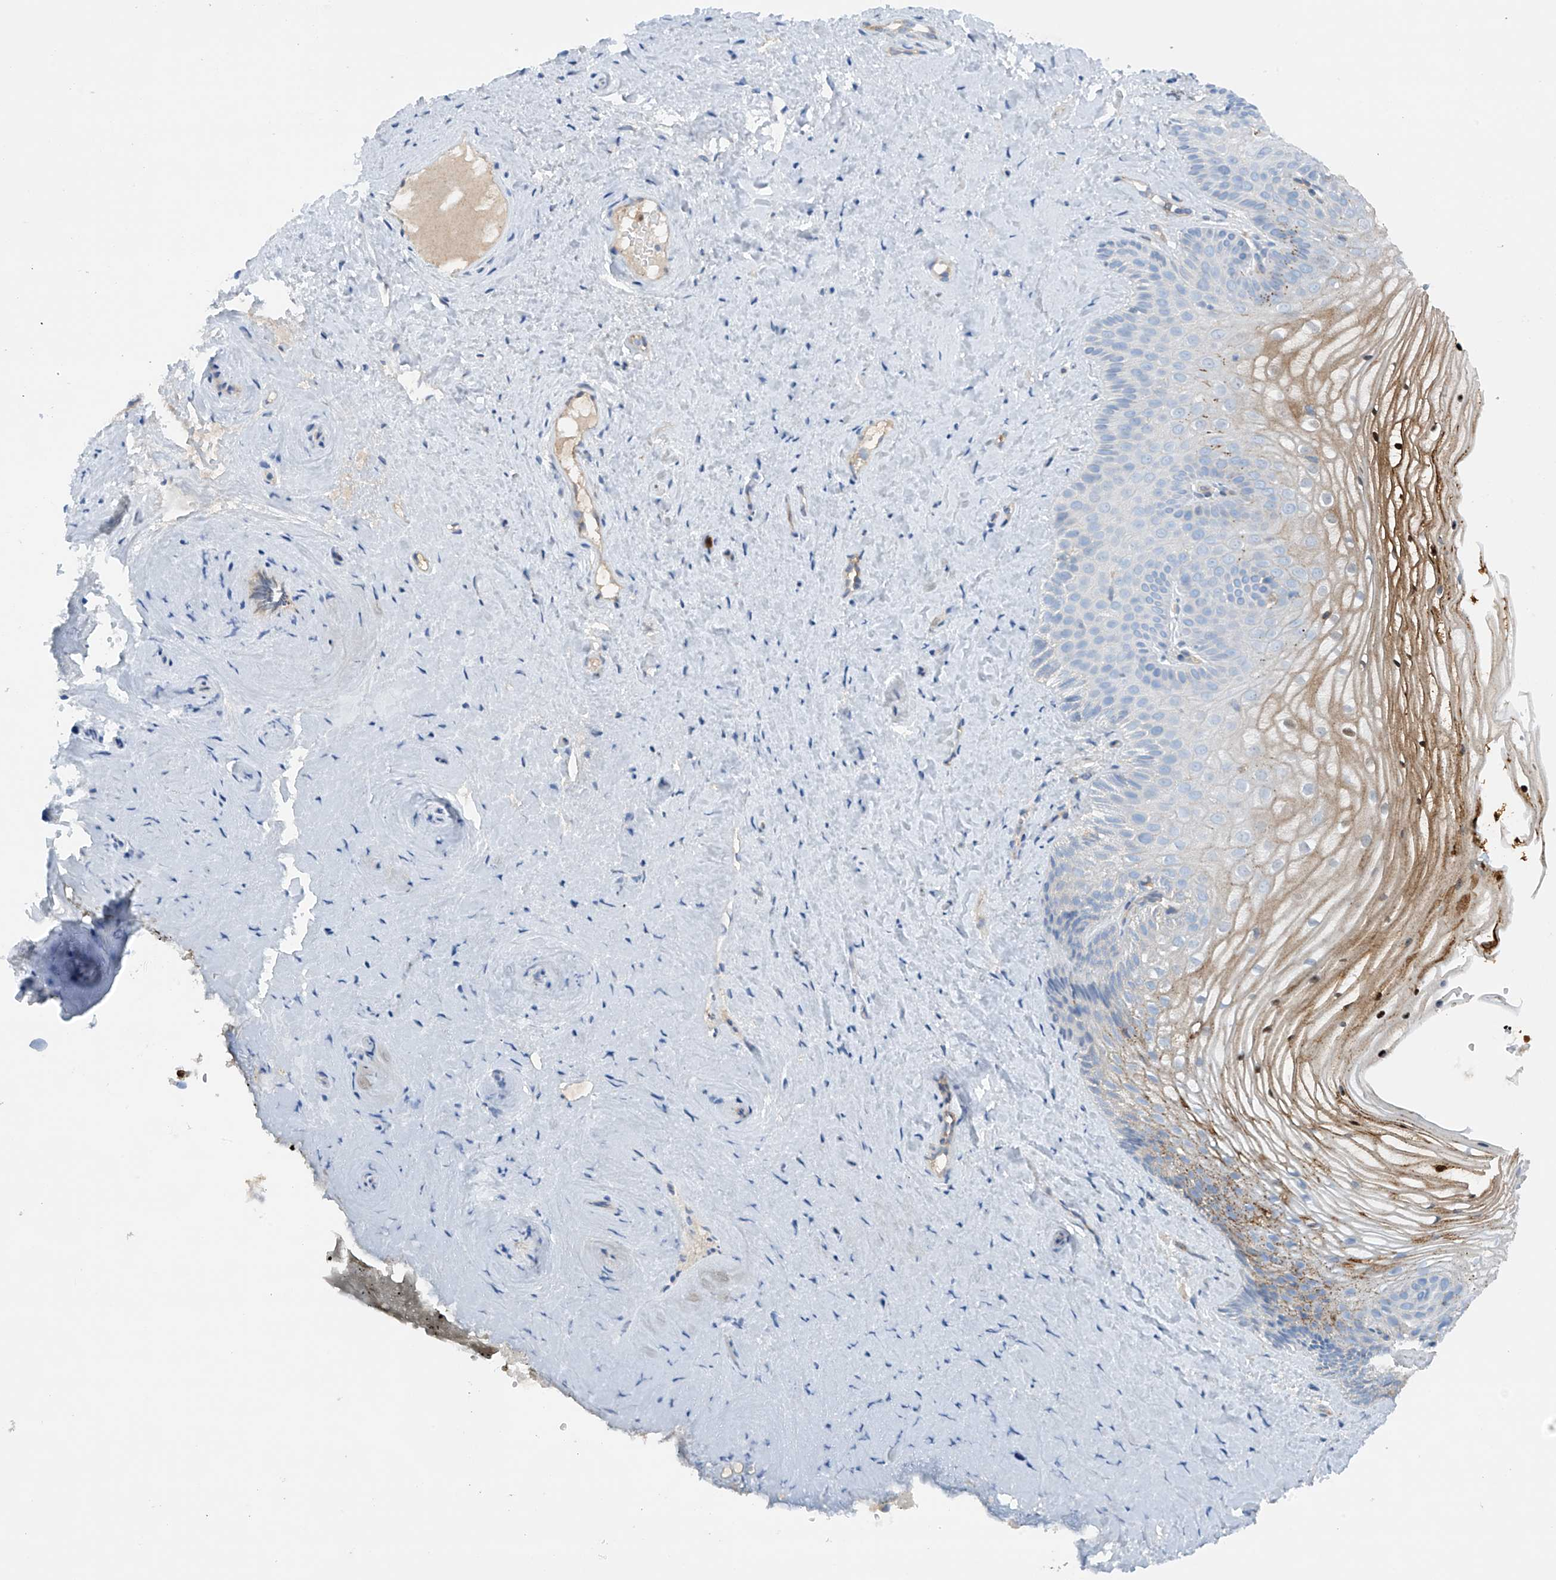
{"staining": {"intensity": "moderate", "quantity": "<25%", "location": "cytoplasmic/membranous"}, "tissue": "vagina", "cell_type": "Squamous epithelial cells", "image_type": "normal", "snomed": [{"axis": "morphology", "description": "Normal tissue, NOS"}, {"axis": "topography", "description": "Vagina"}, {"axis": "topography", "description": "Cervix"}], "caption": "Vagina stained with DAB immunohistochemistry (IHC) shows low levels of moderate cytoplasmic/membranous expression in about <25% of squamous epithelial cells.", "gene": "PHACTR2", "patient": {"sex": "female", "age": 40}}